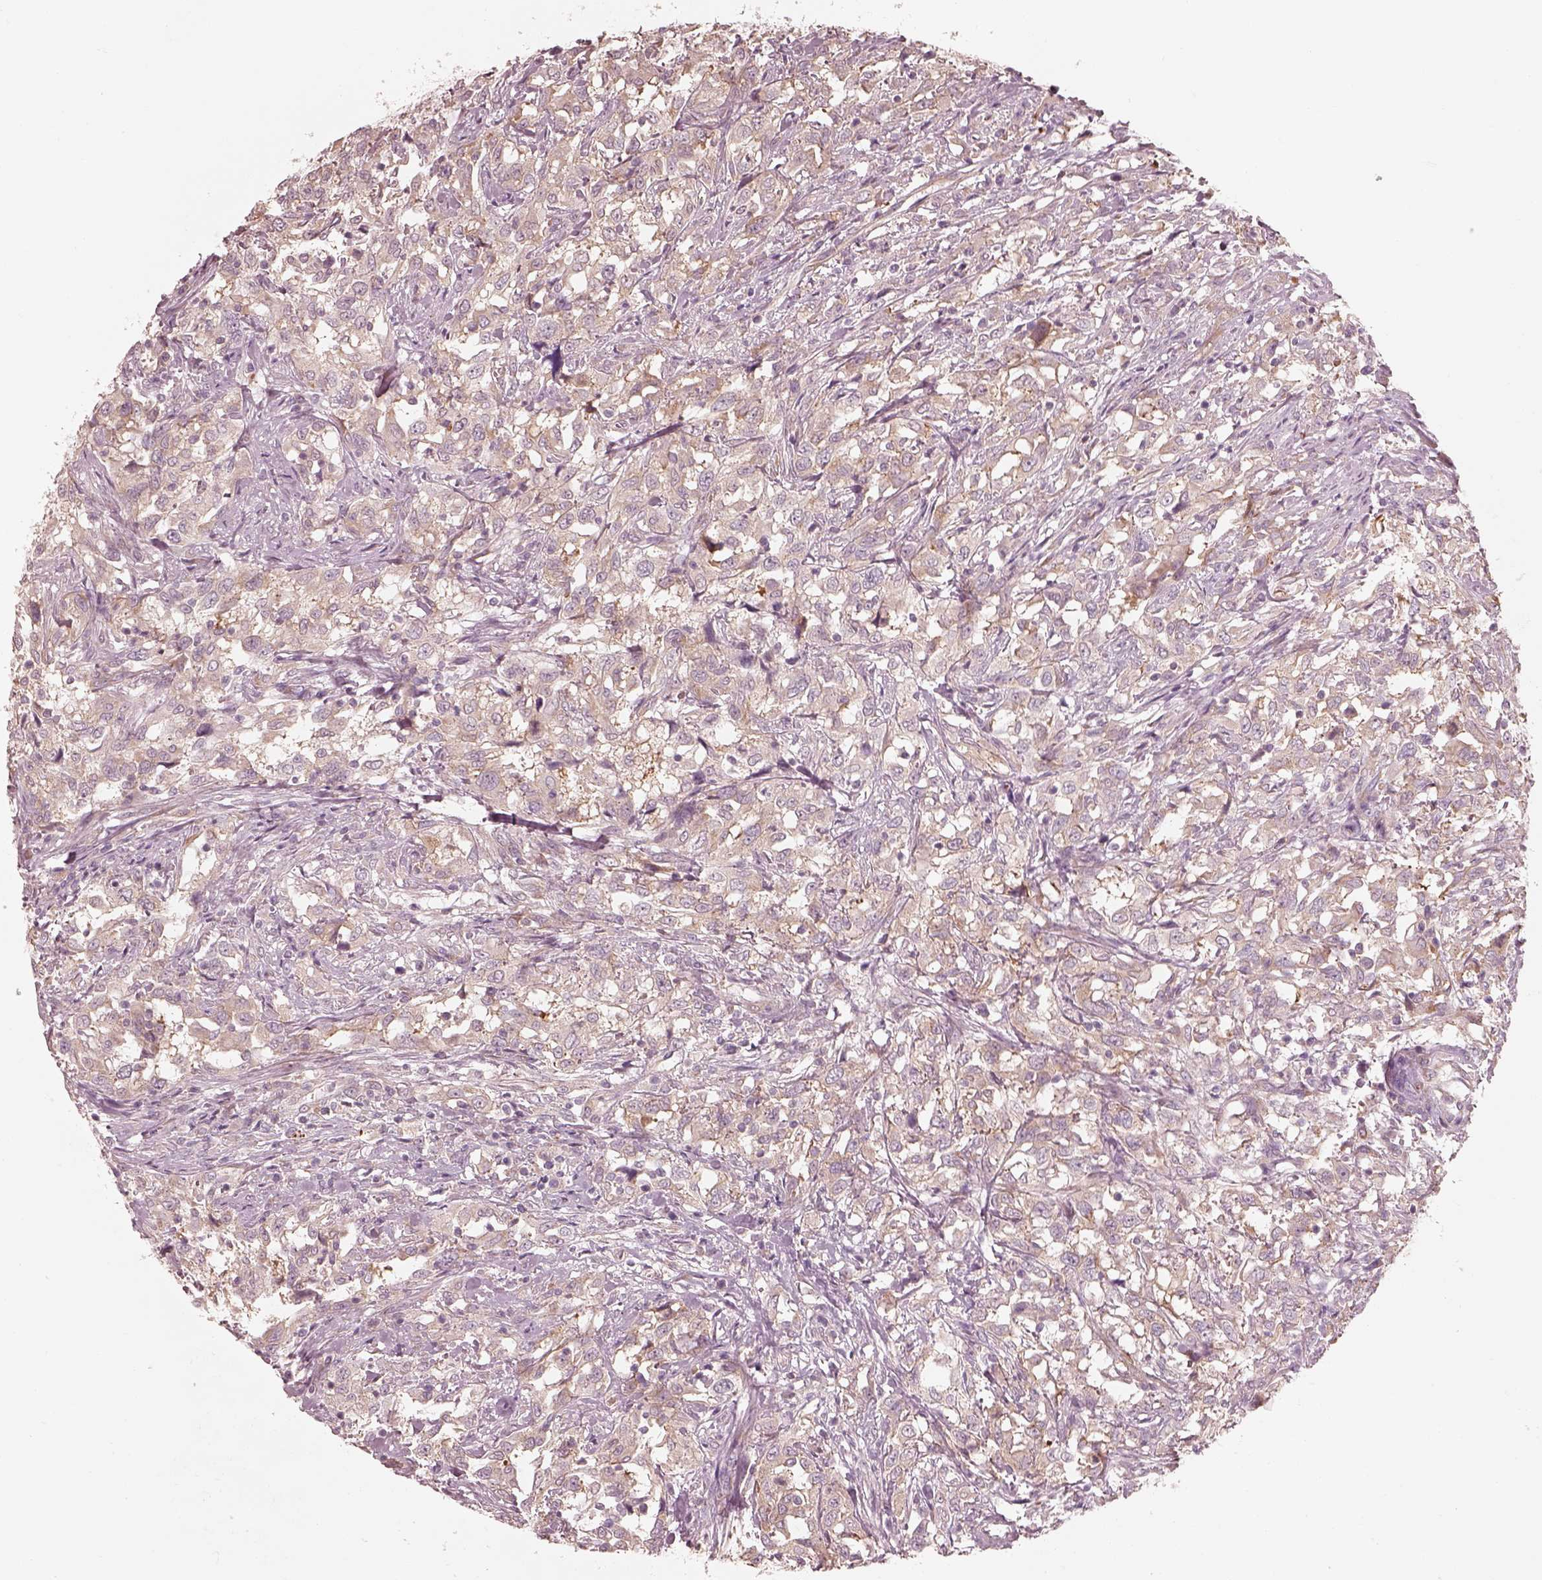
{"staining": {"intensity": "weak", "quantity": "25%-75%", "location": "cytoplasmic/membranous"}, "tissue": "urothelial cancer", "cell_type": "Tumor cells", "image_type": "cancer", "snomed": [{"axis": "morphology", "description": "Urothelial carcinoma, NOS"}, {"axis": "morphology", "description": "Urothelial carcinoma, High grade"}, {"axis": "topography", "description": "Urinary bladder"}], "caption": "DAB immunohistochemical staining of urothelial cancer demonstrates weak cytoplasmic/membranous protein staining in about 25%-75% of tumor cells.", "gene": "RAB3C", "patient": {"sex": "female", "age": 64}}